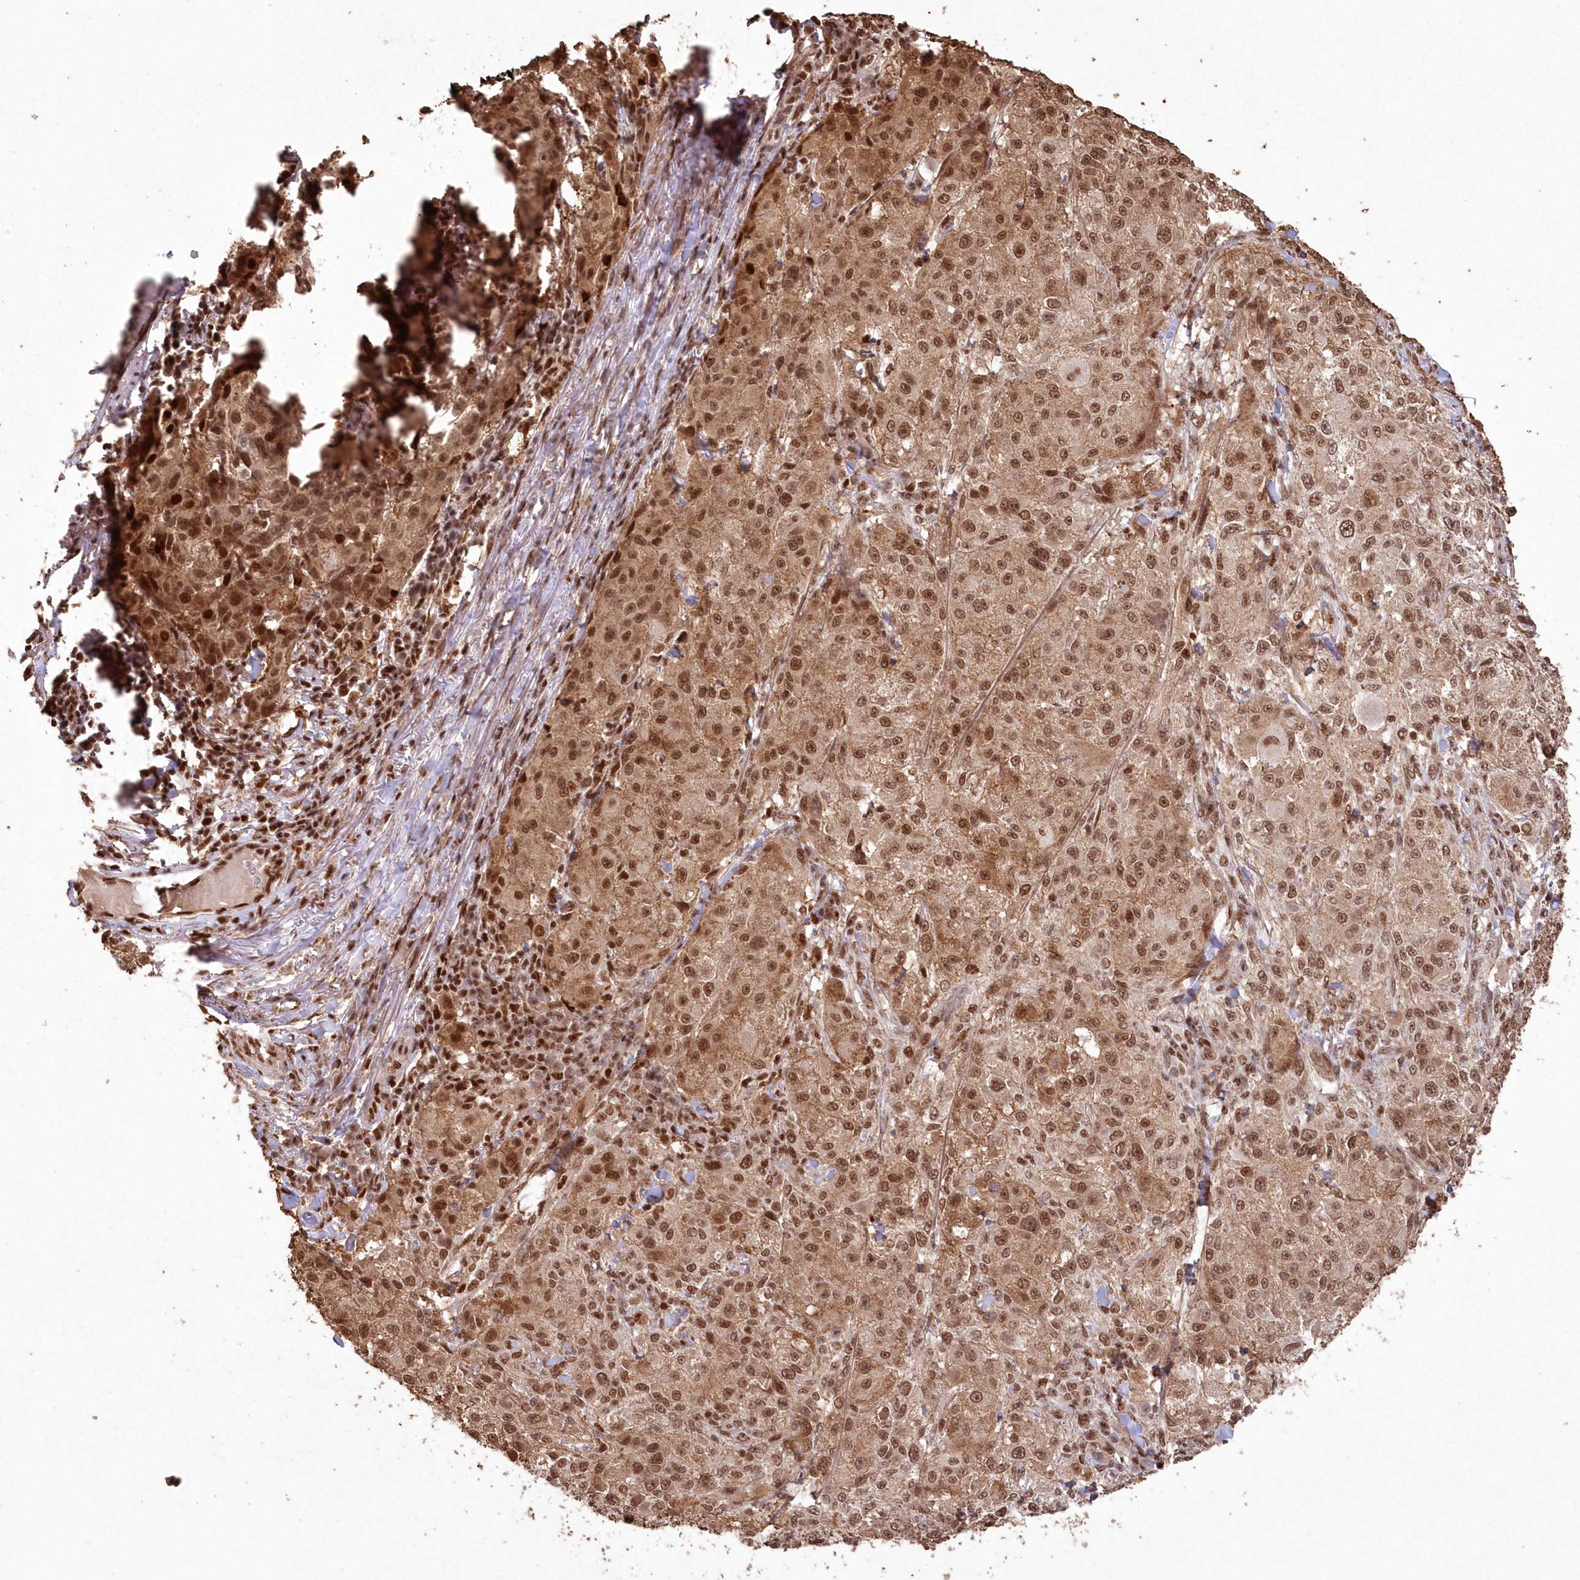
{"staining": {"intensity": "moderate", "quantity": ">75%", "location": "cytoplasmic/membranous,nuclear"}, "tissue": "melanoma", "cell_type": "Tumor cells", "image_type": "cancer", "snomed": [{"axis": "morphology", "description": "Necrosis, NOS"}, {"axis": "morphology", "description": "Malignant melanoma, NOS"}, {"axis": "topography", "description": "Skin"}], "caption": "A photomicrograph showing moderate cytoplasmic/membranous and nuclear expression in approximately >75% of tumor cells in melanoma, as visualized by brown immunohistochemical staining.", "gene": "PDS5A", "patient": {"sex": "female", "age": 87}}